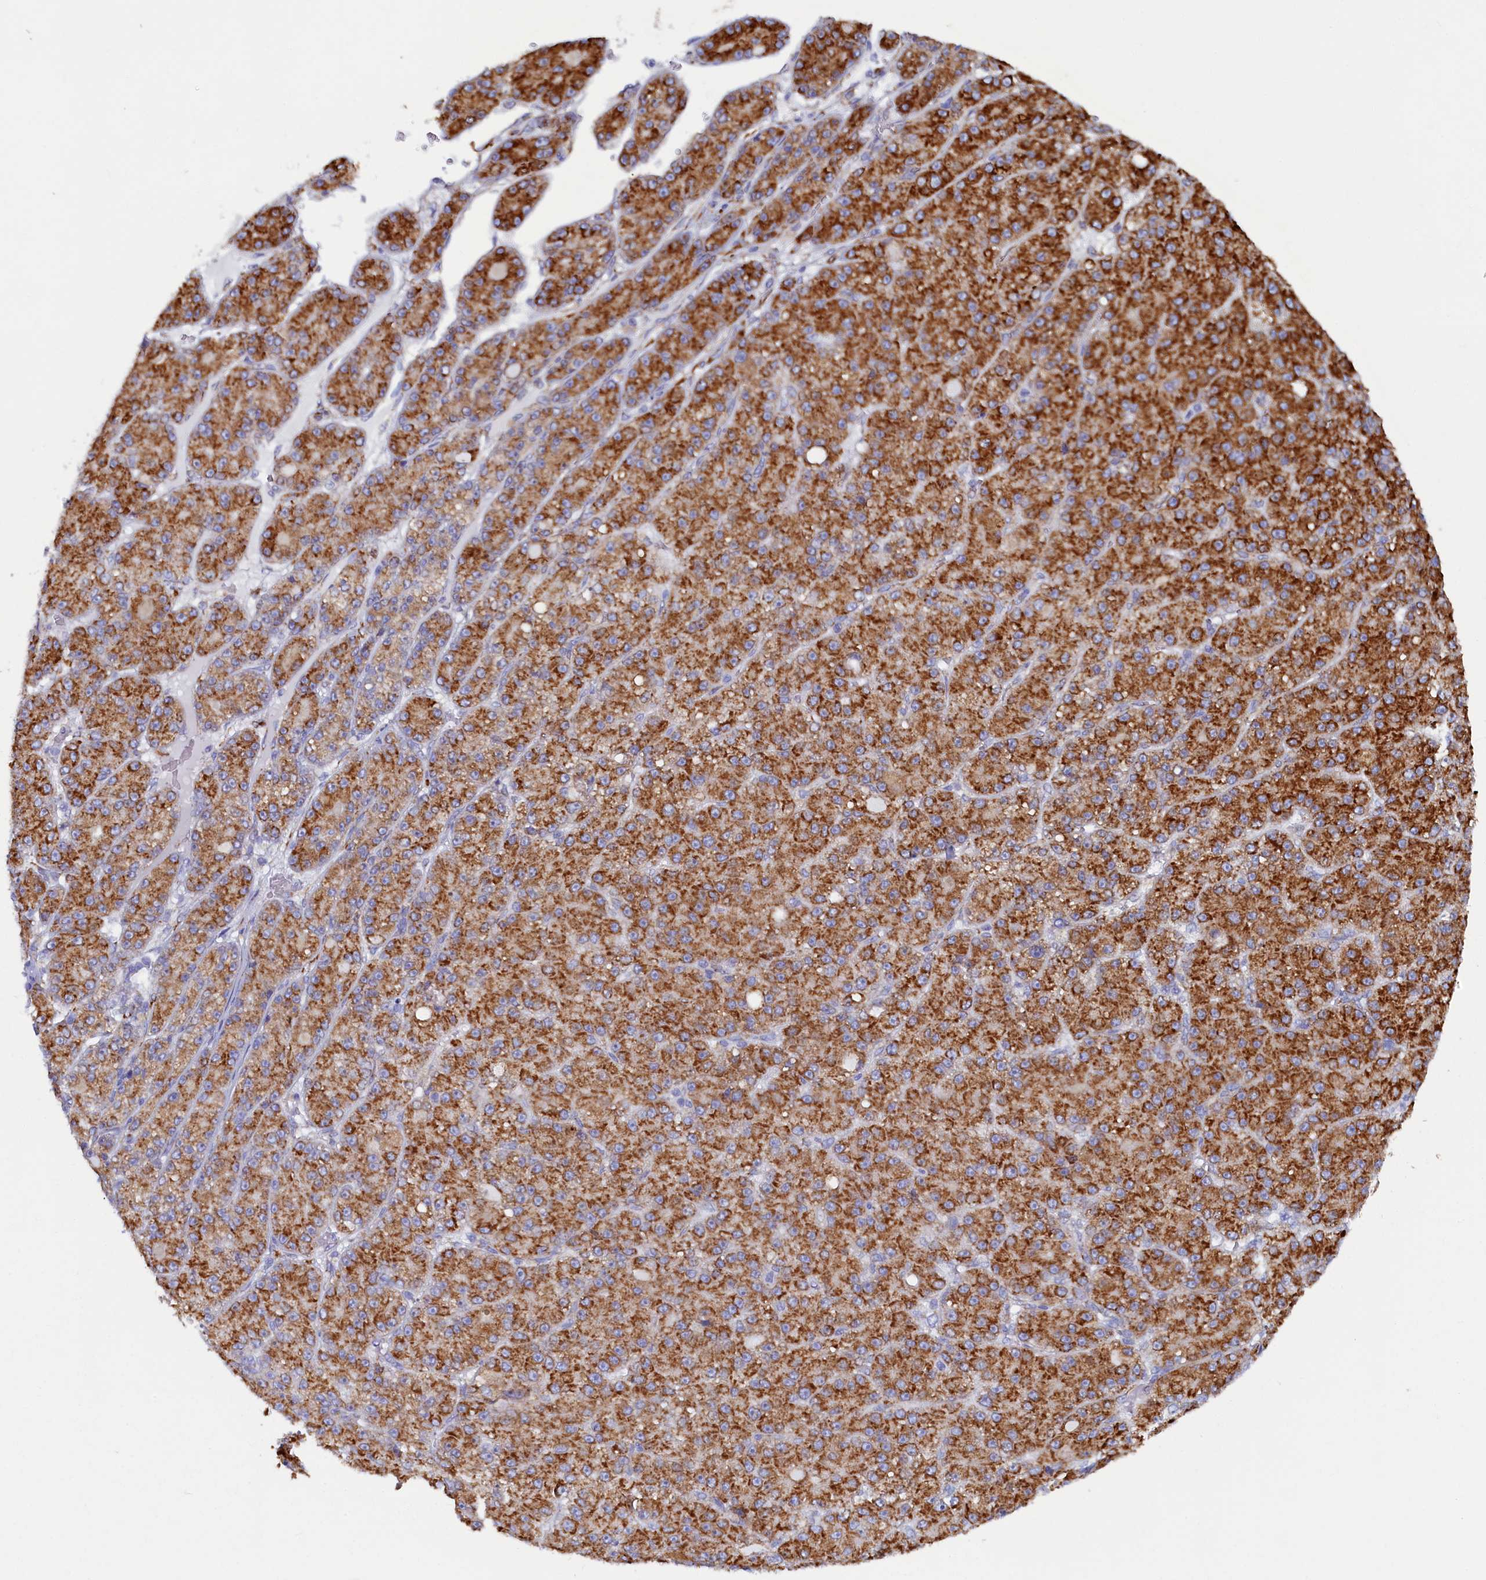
{"staining": {"intensity": "strong", "quantity": ">75%", "location": "cytoplasmic/membranous"}, "tissue": "liver cancer", "cell_type": "Tumor cells", "image_type": "cancer", "snomed": [{"axis": "morphology", "description": "Carcinoma, Hepatocellular, NOS"}, {"axis": "topography", "description": "Liver"}], "caption": "Tumor cells reveal strong cytoplasmic/membranous staining in about >75% of cells in liver cancer (hepatocellular carcinoma).", "gene": "TMEM18", "patient": {"sex": "male", "age": 67}}